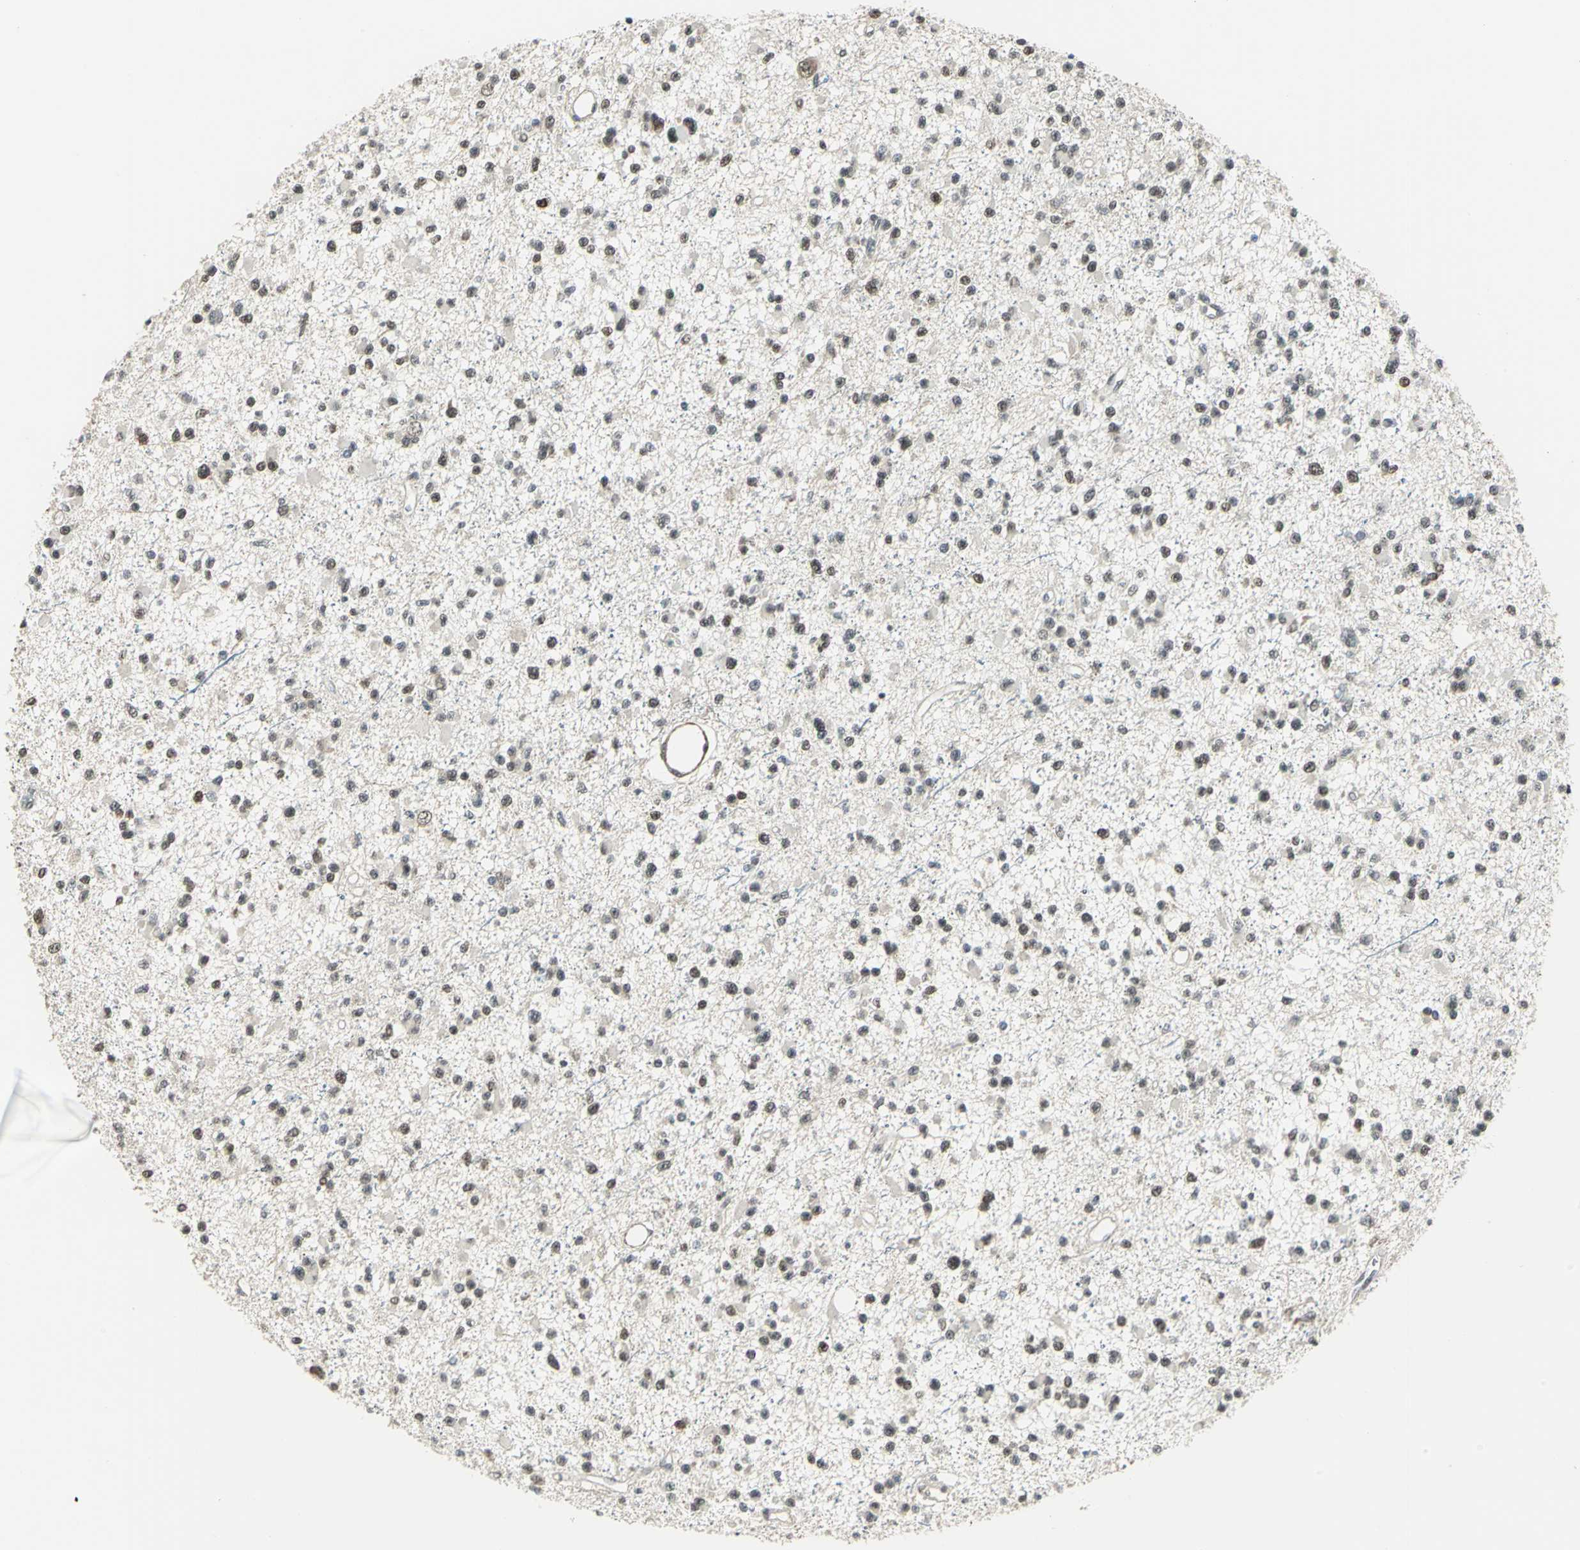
{"staining": {"intensity": "weak", "quantity": "25%-75%", "location": "nuclear"}, "tissue": "glioma", "cell_type": "Tumor cells", "image_type": "cancer", "snomed": [{"axis": "morphology", "description": "Glioma, malignant, Low grade"}, {"axis": "topography", "description": "Brain"}], "caption": "A micrograph of malignant glioma (low-grade) stained for a protein displays weak nuclear brown staining in tumor cells.", "gene": "MTA1", "patient": {"sex": "female", "age": 22}}